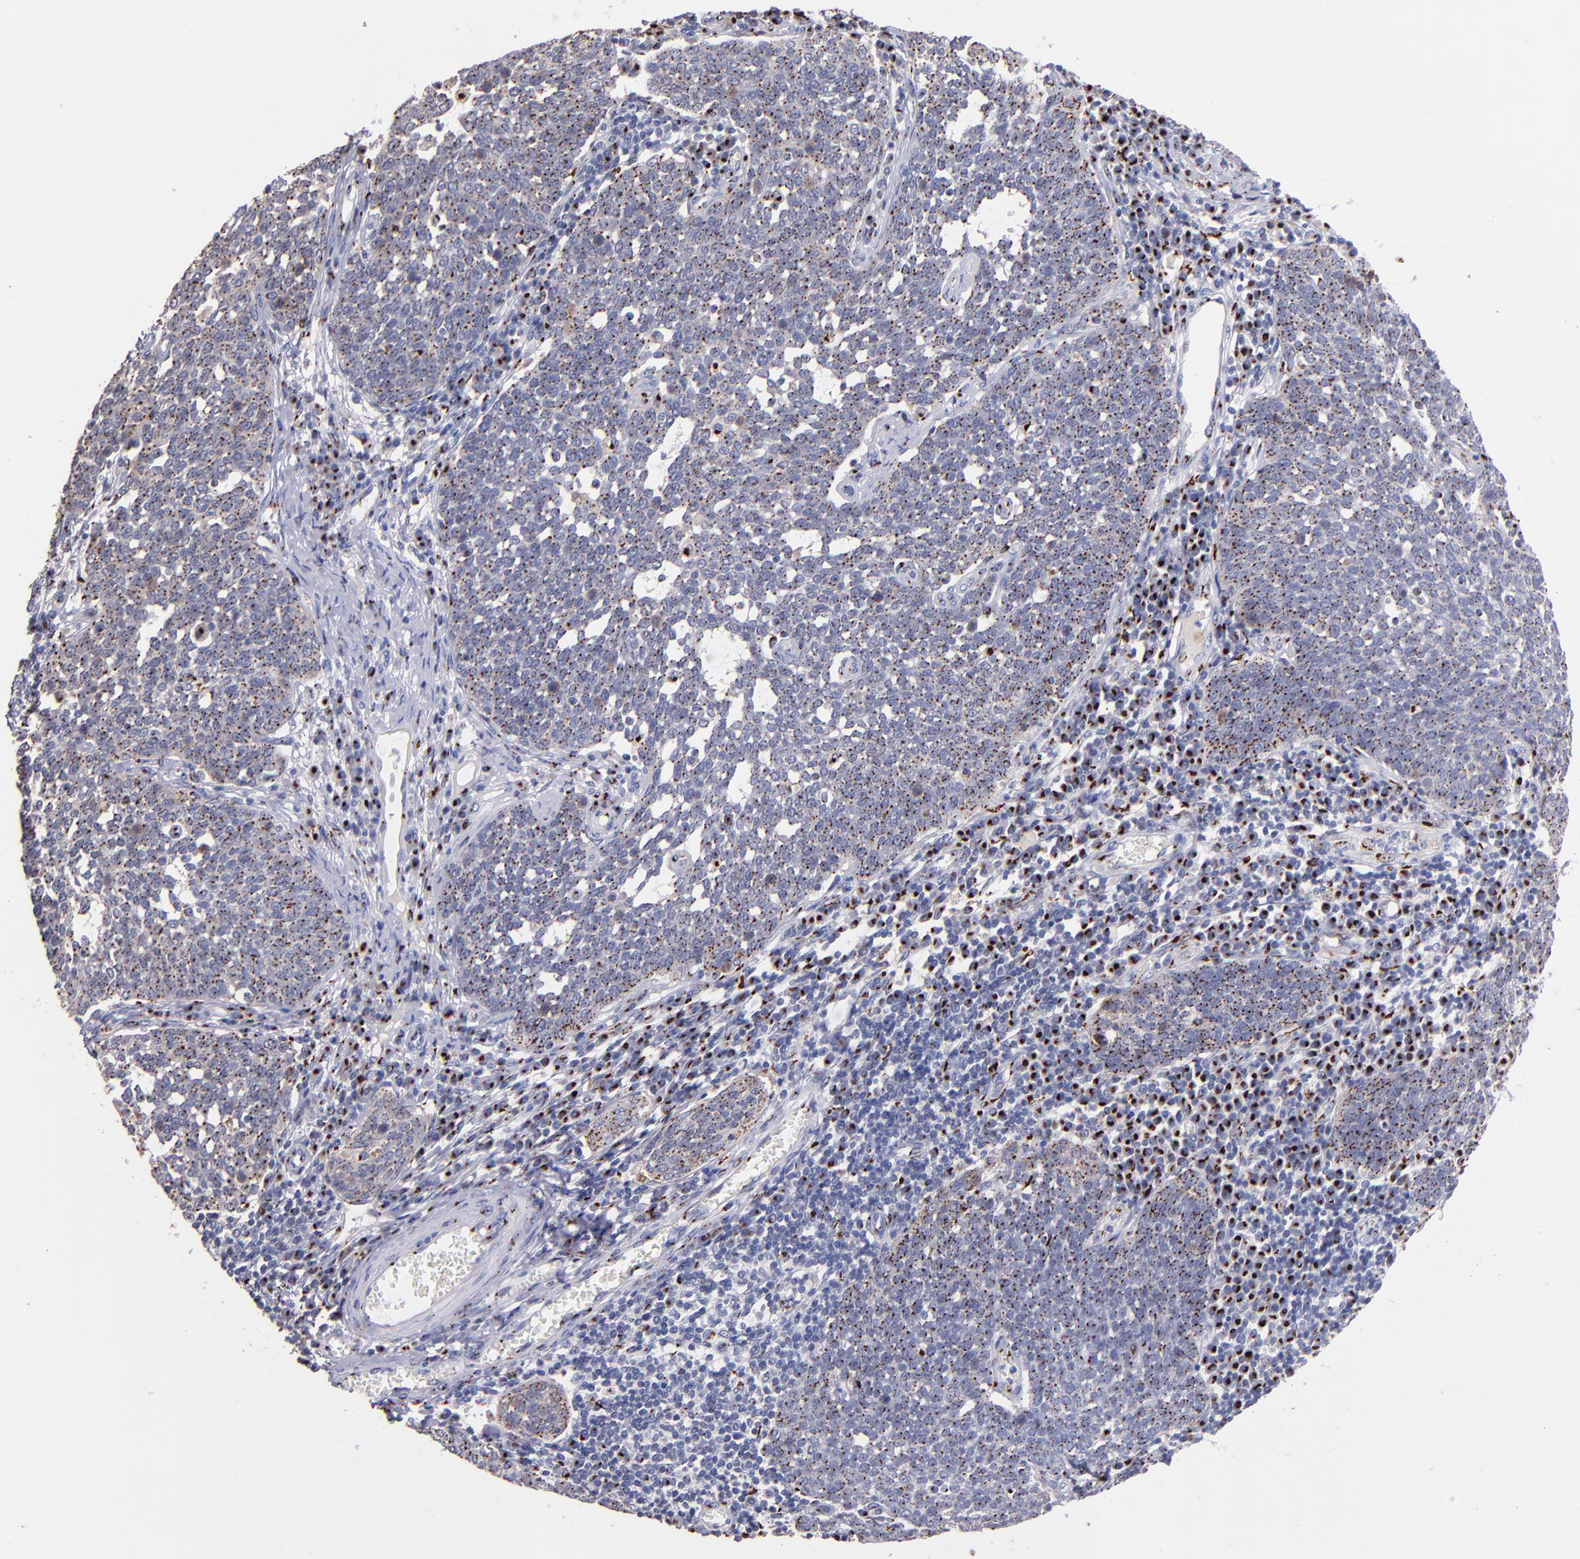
{"staining": {"intensity": "moderate", "quantity": ">75%", "location": "cytoplasmic/membranous,nuclear"}, "tissue": "cervical cancer", "cell_type": "Tumor cells", "image_type": "cancer", "snomed": [{"axis": "morphology", "description": "Squamous cell carcinoma, NOS"}, {"axis": "topography", "description": "Cervix"}], "caption": "IHC micrograph of squamous cell carcinoma (cervical) stained for a protein (brown), which shows medium levels of moderate cytoplasmic/membranous and nuclear expression in about >75% of tumor cells.", "gene": "GOLIM4", "patient": {"sex": "female", "age": 34}}